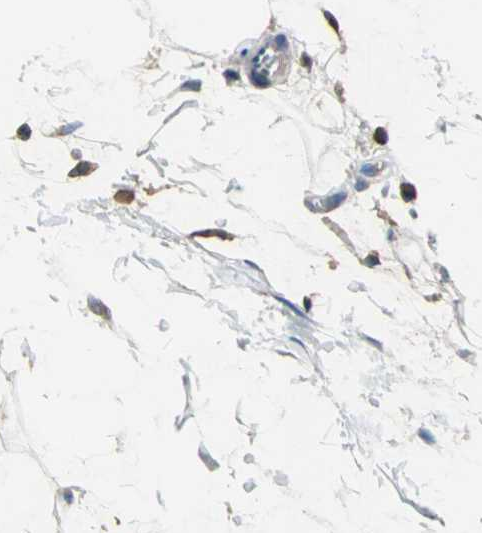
{"staining": {"intensity": "moderate", "quantity": "<25%", "location": "cytoplasmic/membranous"}, "tissue": "adipose tissue", "cell_type": "Adipocytes", "image_type": "normal", "snomed": [{"axis": "morphology", "description": "Normal tissue, NOS"}, {"axis": "topography", "description": "Soft tissue"}], "caption": "Immunohistochemistry (IHC) micrograph of normal human adipose tissue stained for a protein (brown), which exhibits low levels of moderate cytoplasmic/membranous positivity in about <25% of adipocytes.", "gene": "HEPH", "patient": {"sex": "male", "age": 72}}